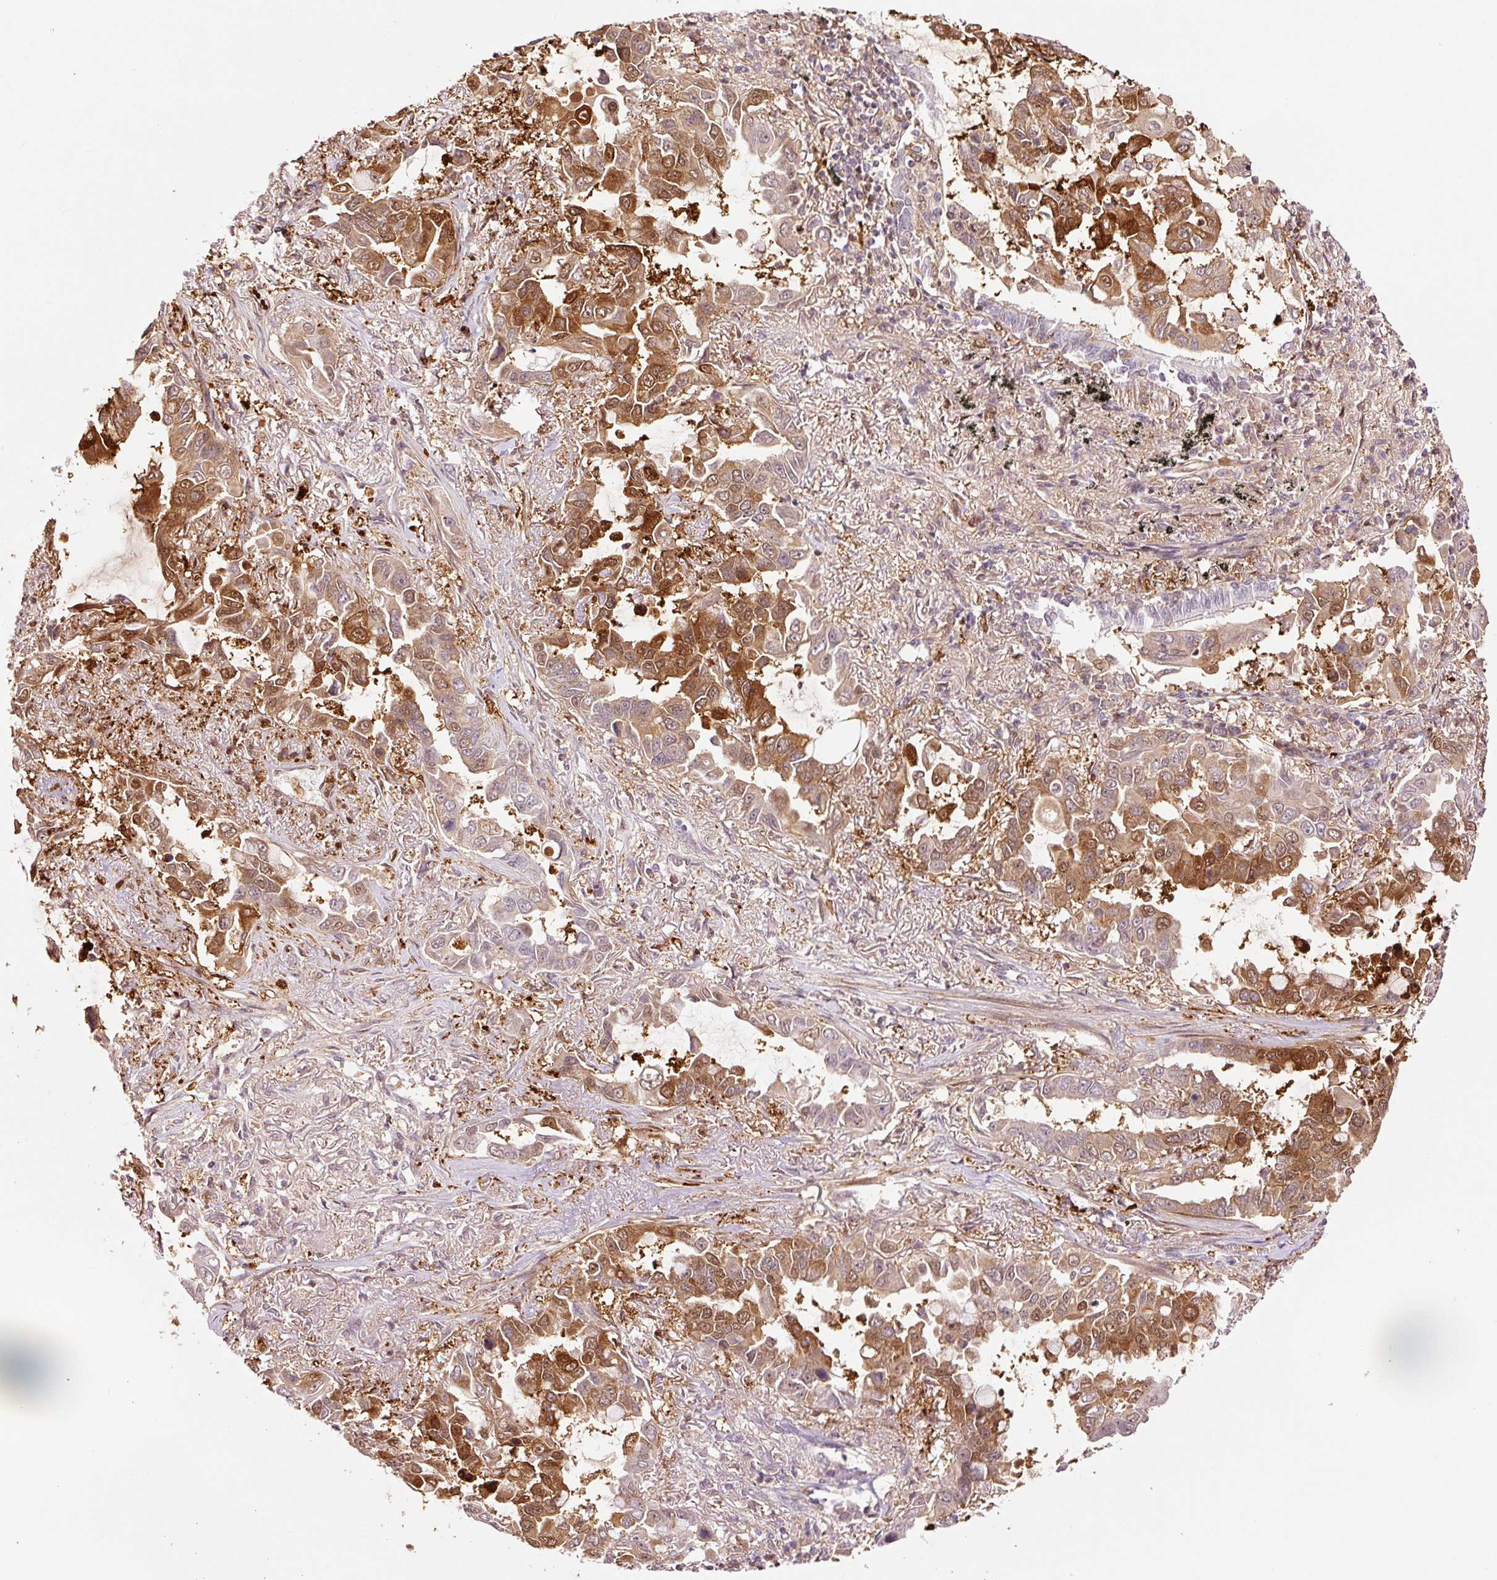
{"staining": {"intensity": "strong", "quantity": "25%-75%", "location": "cytoplasmic/membranous,nuclear"}, "tissue": "lung cancer", "cell_type": "Tumor cells", "image_type": "cancer", "snomed": [{"axis": "morphology", "description": "Adenocarcinoma, NOS"}, {"axis": "topography", "description": "Lung"}], "caption": "Immunohistochemistry staining of lung cancer (adenocarcinoma), which shows high levels of strong cytoplasmic/membranous and nuclear expression in about 25%-75% of tumor cells indicating strong cytoplasmic/membranous and nuclear protein positivity. The staining was performed using DAB (brown) for protein detection and nuclei were counterstained in hematoxylin (blue).", "gene": "FBXL14", "patient": {"sex": "male", "age": 64}}